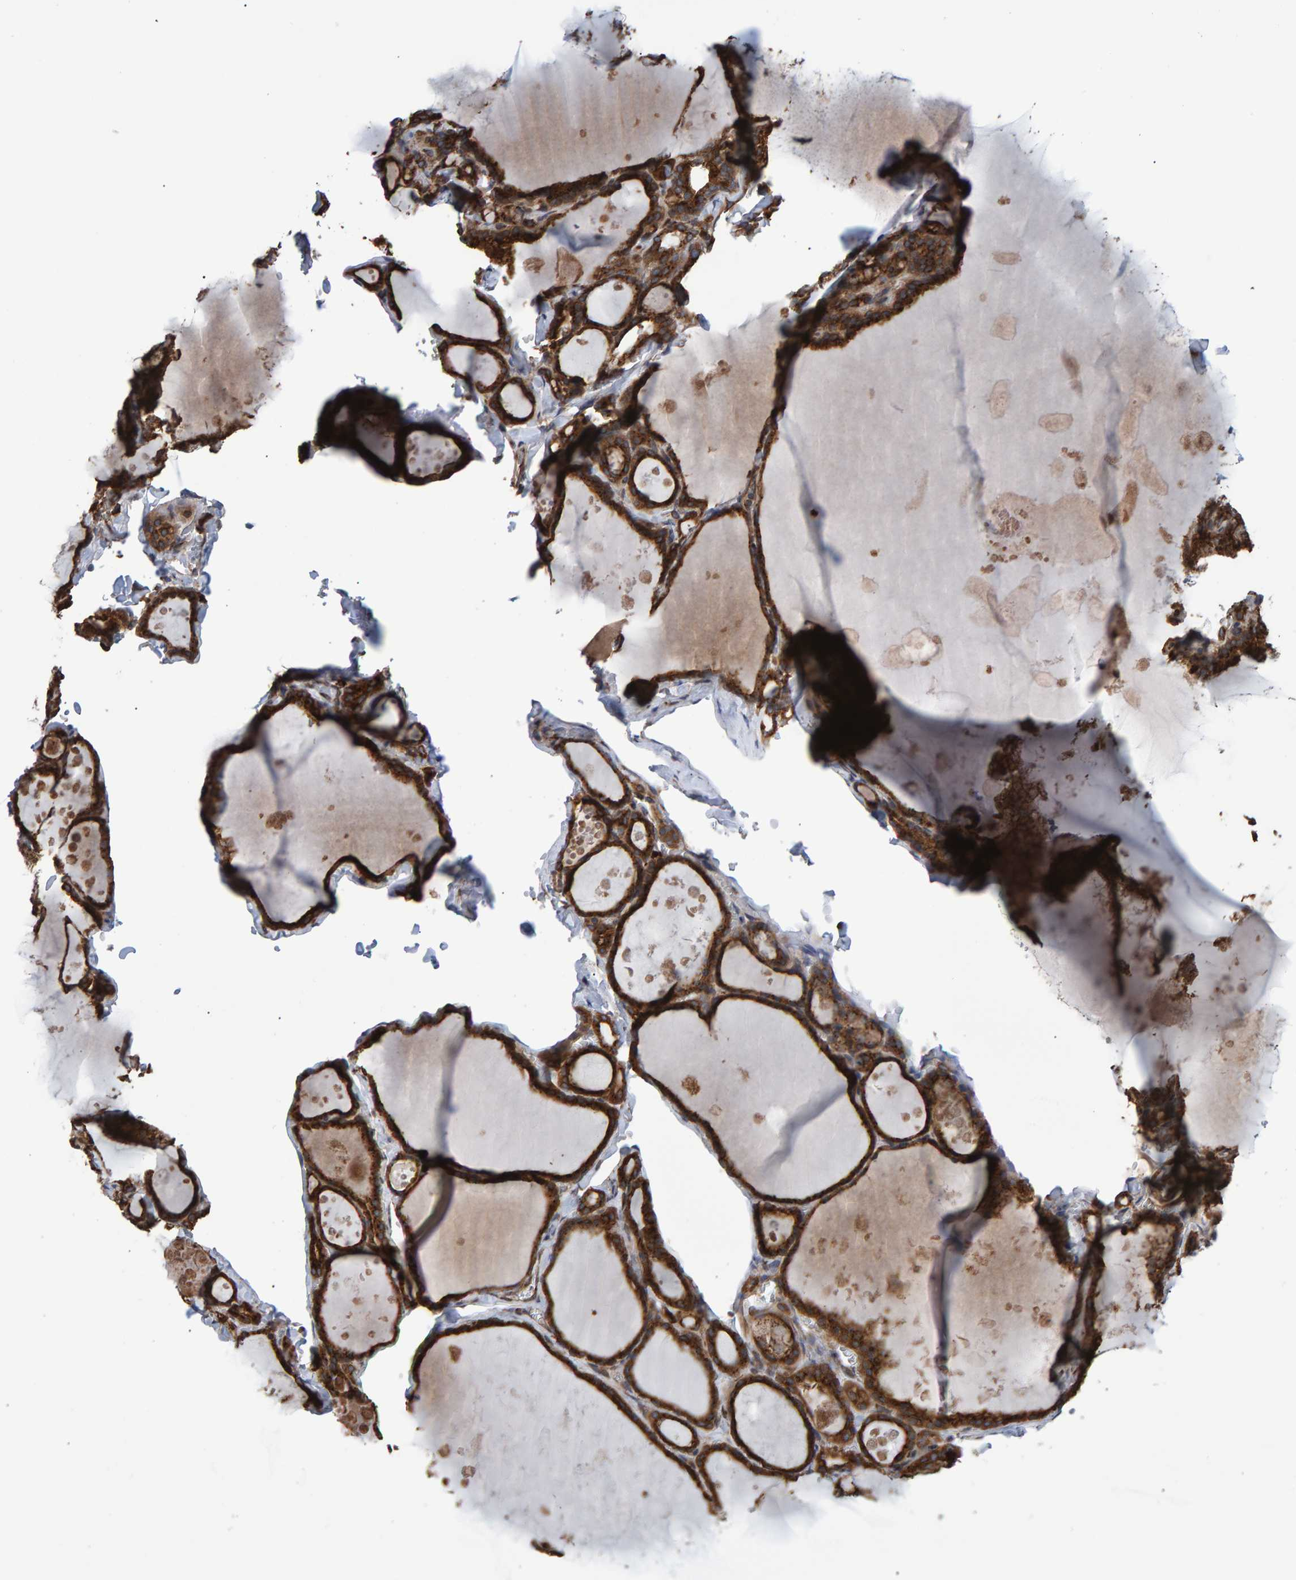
{"staining": {"intensity": "strong", "quantity": ">75%", "location": "cytoplasmic/membranous"}, "tissue": "thyroid gland", "cell_type": "Glandular cells", "image_type": "normal", "snomed": [{"axis": "morphology", "description": "Normal tissue, NOS"}, {"axis": "topography", "description": "Thyroid gland"}], "caption": "Protein positivity by IHC displays strong cytoplasmic/membranous expression in approximately >75% of glandular cells in unremarkable thyroid gland. The staining was performed using DAB (3,3'-diaminobenzidine) to visualize the protein expression in brown, while the nuclei were stained in blue with hematoxylin (Magnification: 20x).", "gene": "FAM117A", "patient": {"sex": "male", "age": 56}}